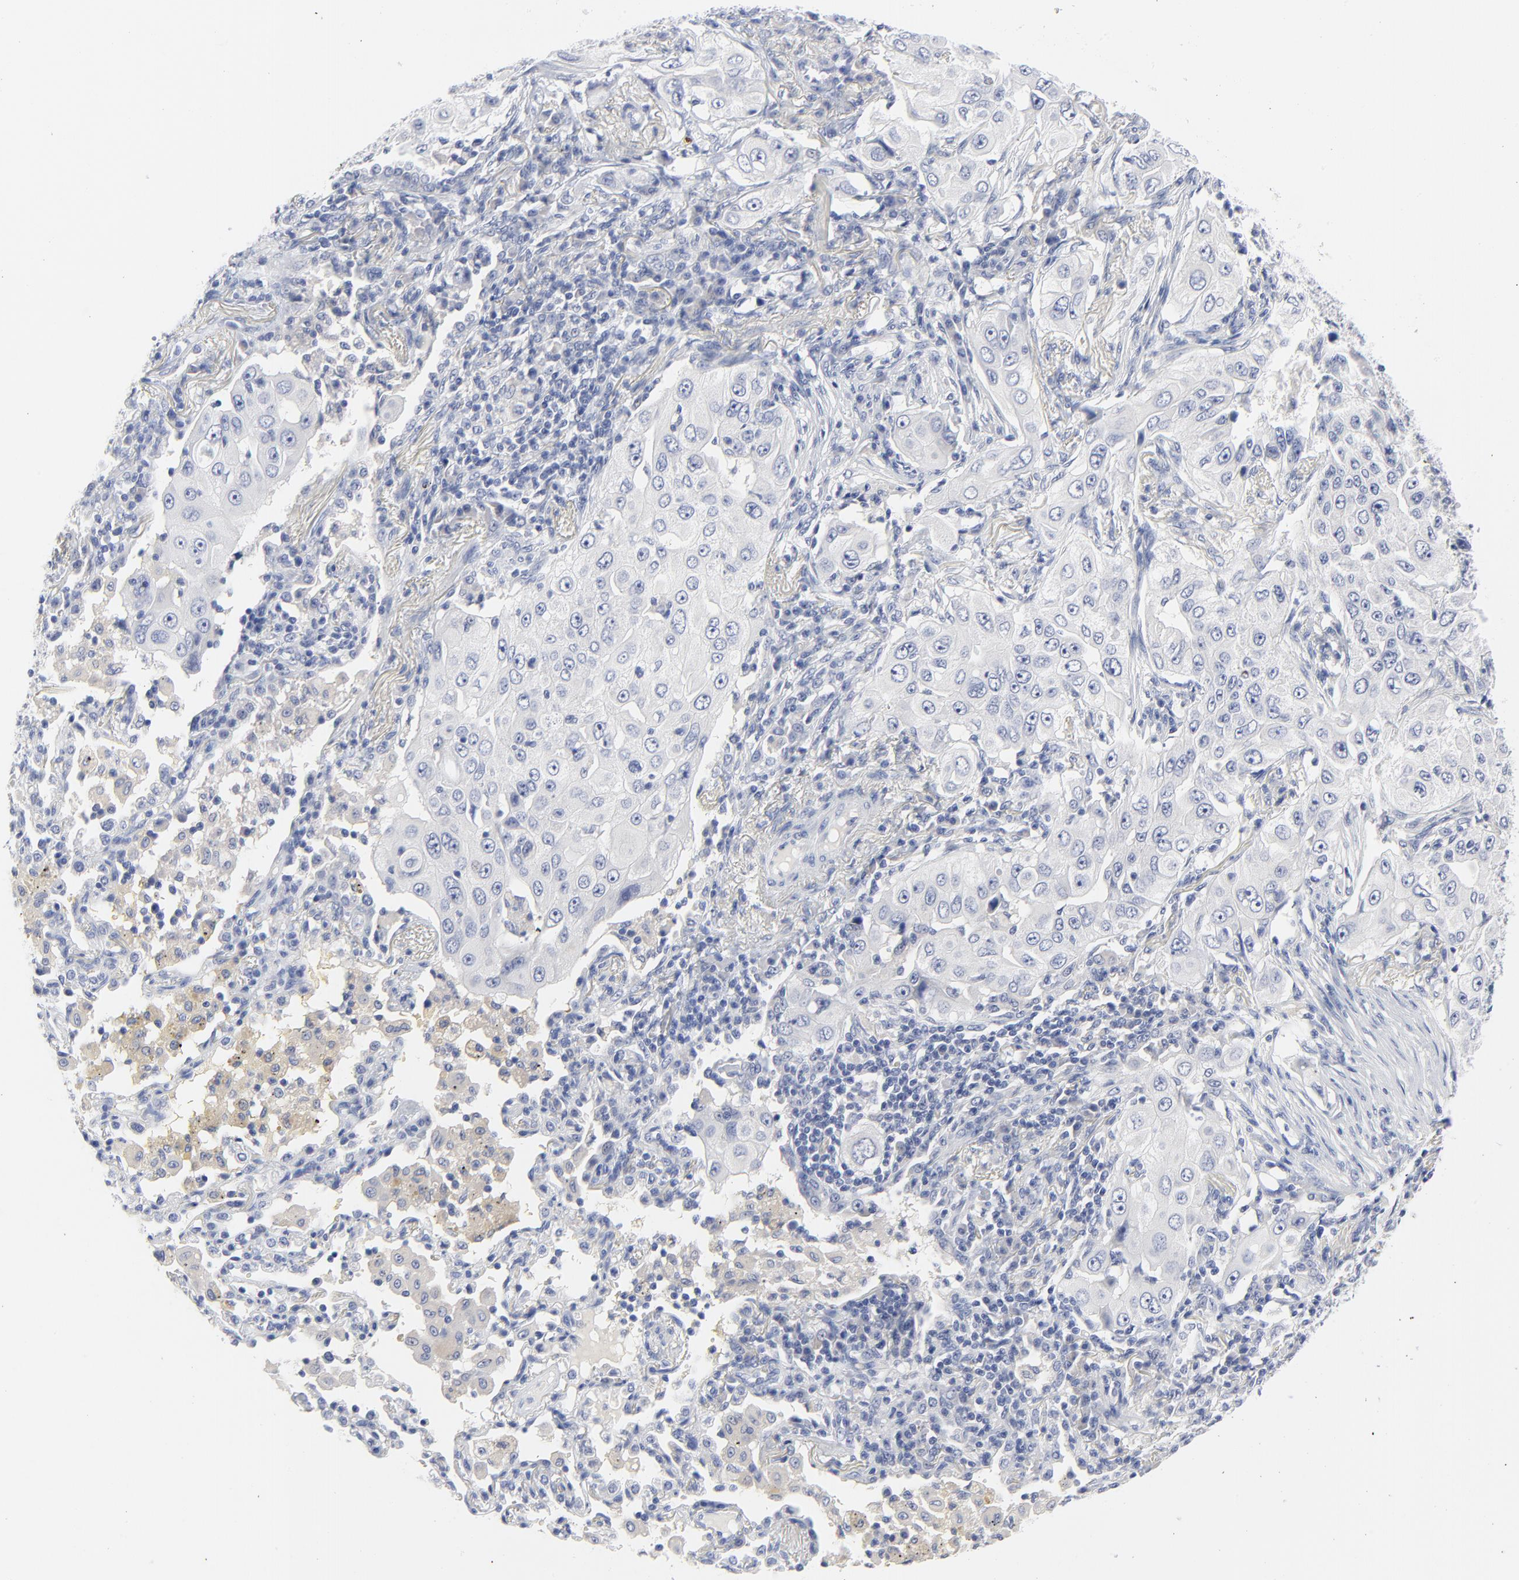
{"staining": {"intensity": "negative", "quantity": "none", "location": "none"}, "tissue": "lung cancer", "cell_type": "Tumor cells", "image_type": "cancer", "snomed": [{"axis": "morphology", "description": "Adenocarcinoma, NOS"}, {"axis": "topography", "description": "Lung"}], "caption": "A histopathology image of human adenocarcinoma (lung) is negative for staining in tumor cells.", "gene": "CLEC4G", "patient": {"sex": "male", "age": 84}}